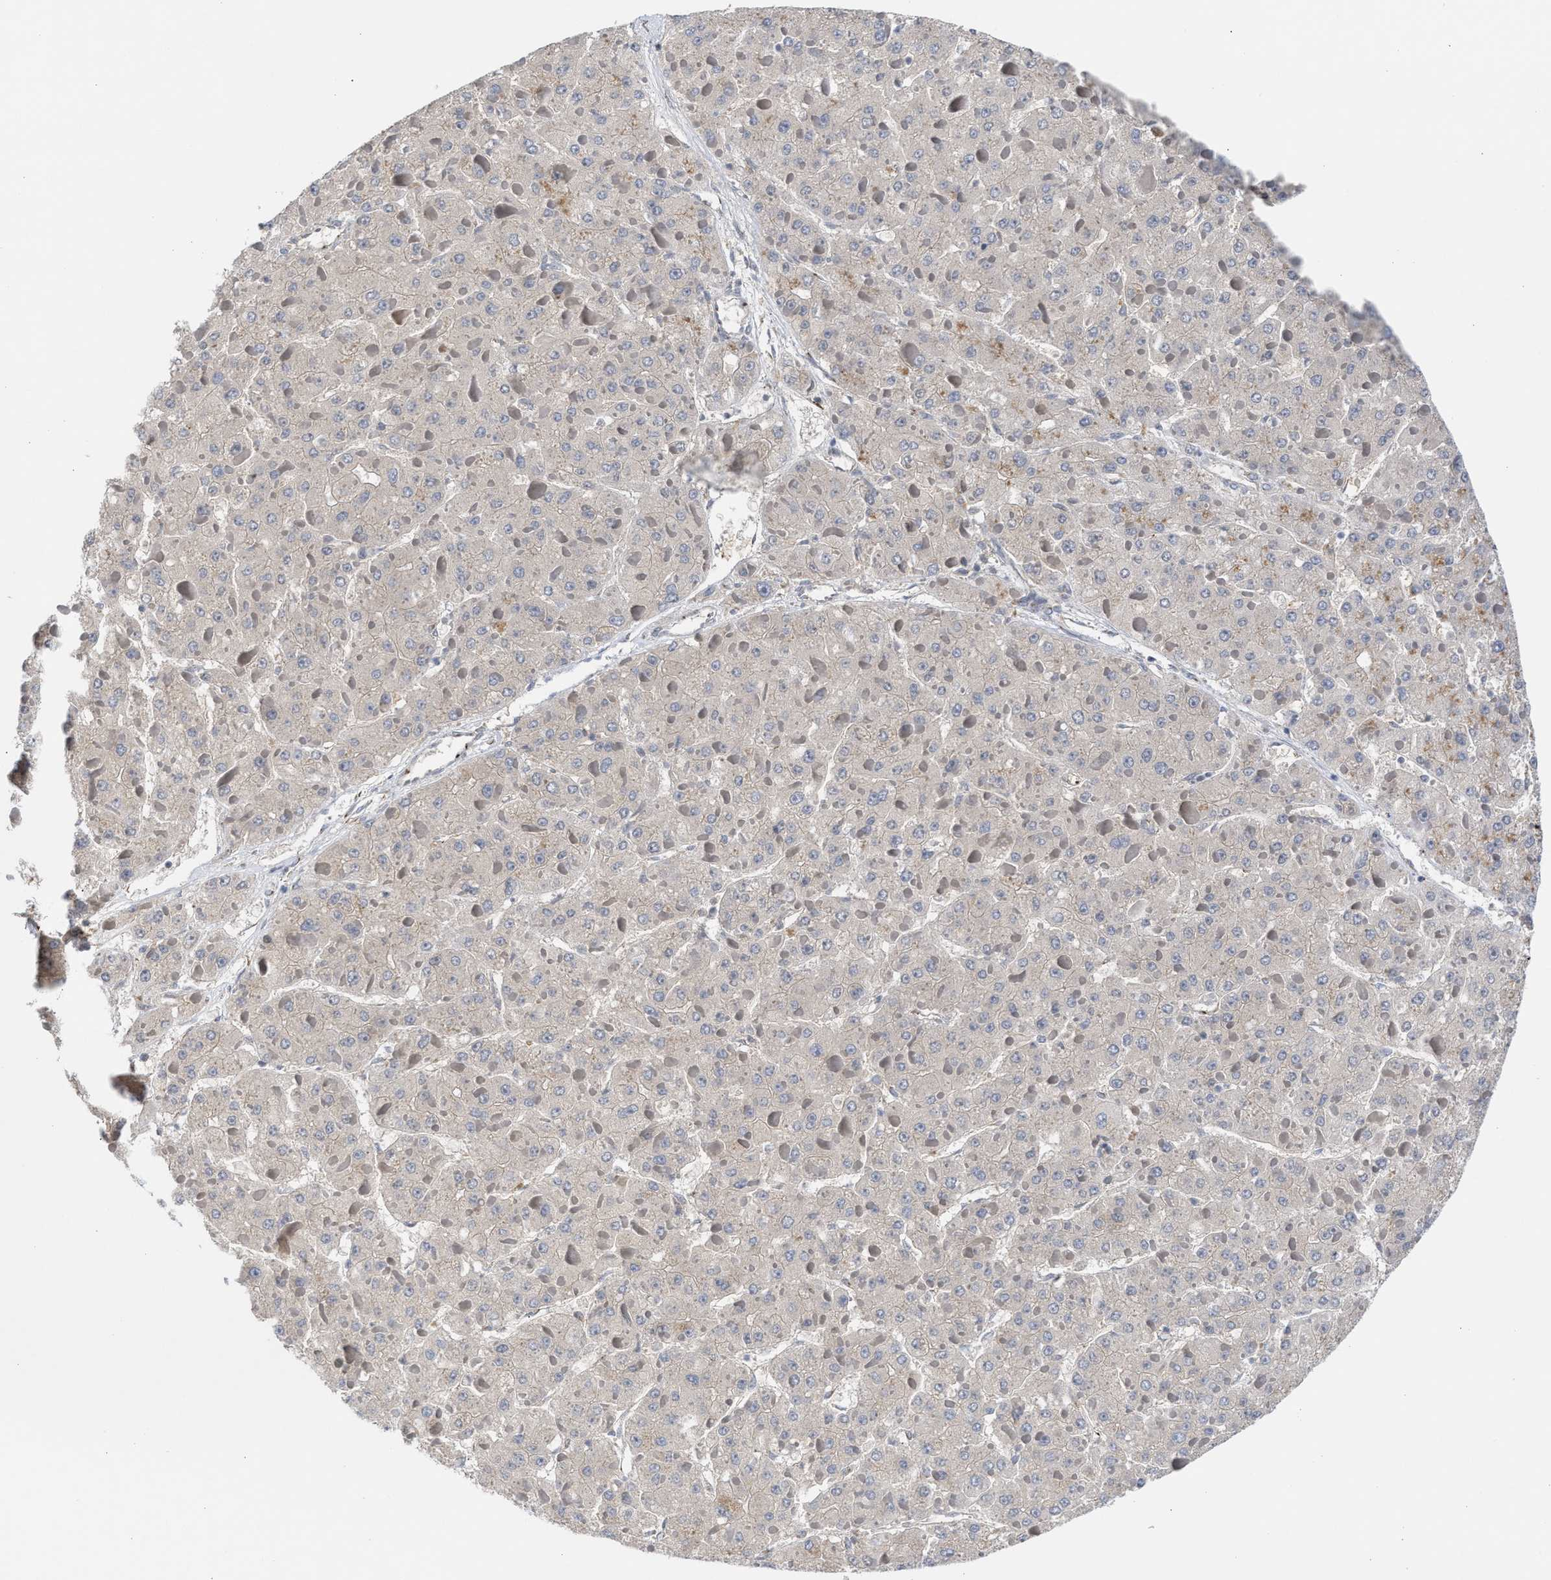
{"staining": {"intensity": "negative", "quantity": "none", "location": "none"}, "tissue": "liver cancer", "cell_type": "Tumor cells", "image_type": "cancer", "snomed": [{"axis": "morphology", "description": "Carcinoma, Hepatocellular, NOS"}, {"axis": "topography", "description": "Liver"}], "caption": "This is an IHC micrograph of human liver cancer. There is no positivity in tumor cells.", "gene": "CCL2", "patient": {"sex": "female", "age": 73}}